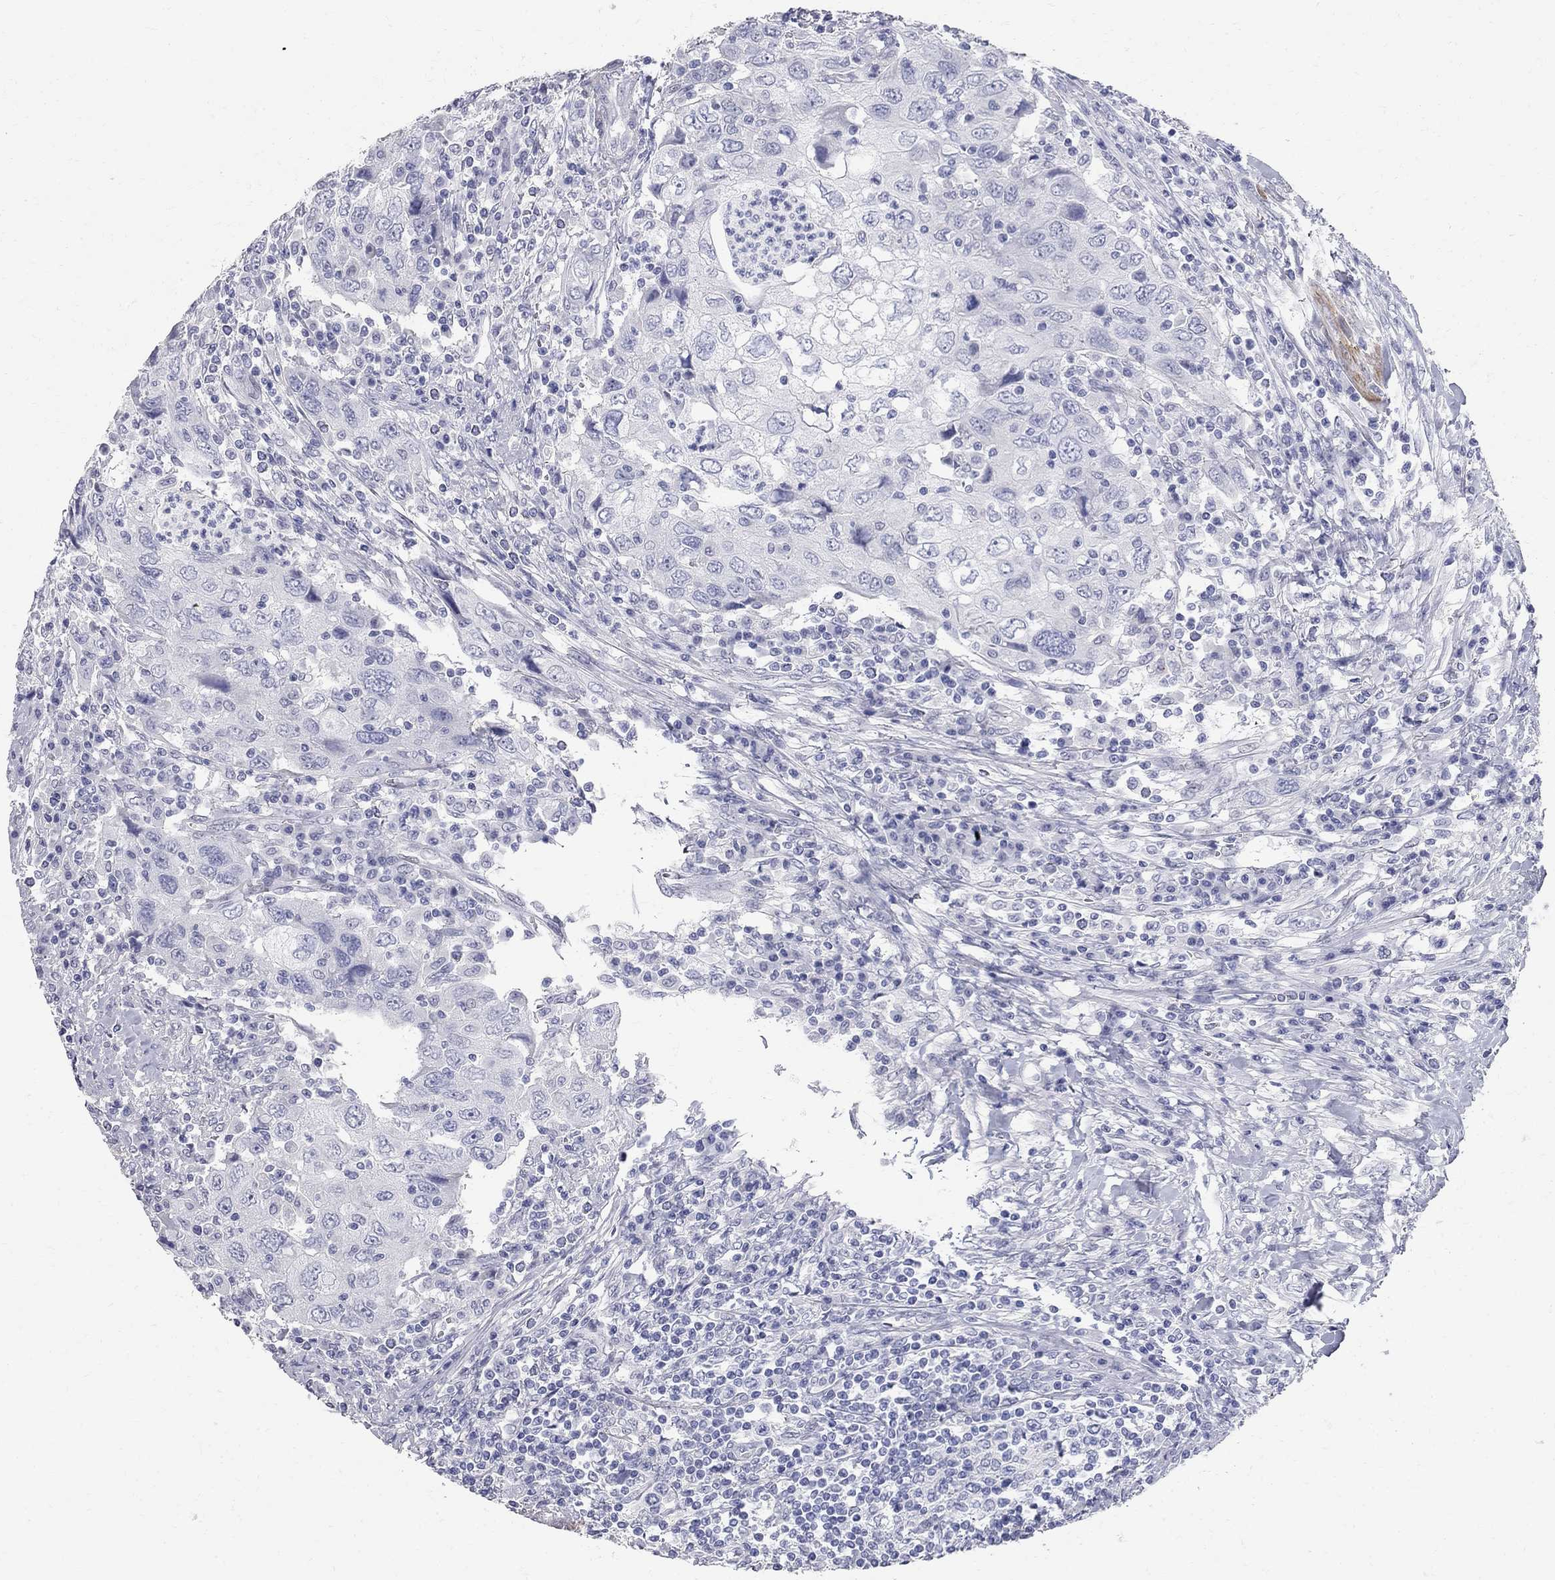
{"staining": {"intensity": "negative", "quantity": "none", "location": "none"}, "tissue": "urothelial cancer", "cell_type": "Tumor cells", "image_type": "cancer", "snomed": [{"axis": "morphology", "description": "Urothelial carcinoma, High grade"}, {"axis": "topography", "description": "Urinary bladder"}], "caption": "There is no significant positivity in tumor cells of urothelial cancer.", "gene": "BPIFB1", "patient": {"sex": "male", "age": 76}}